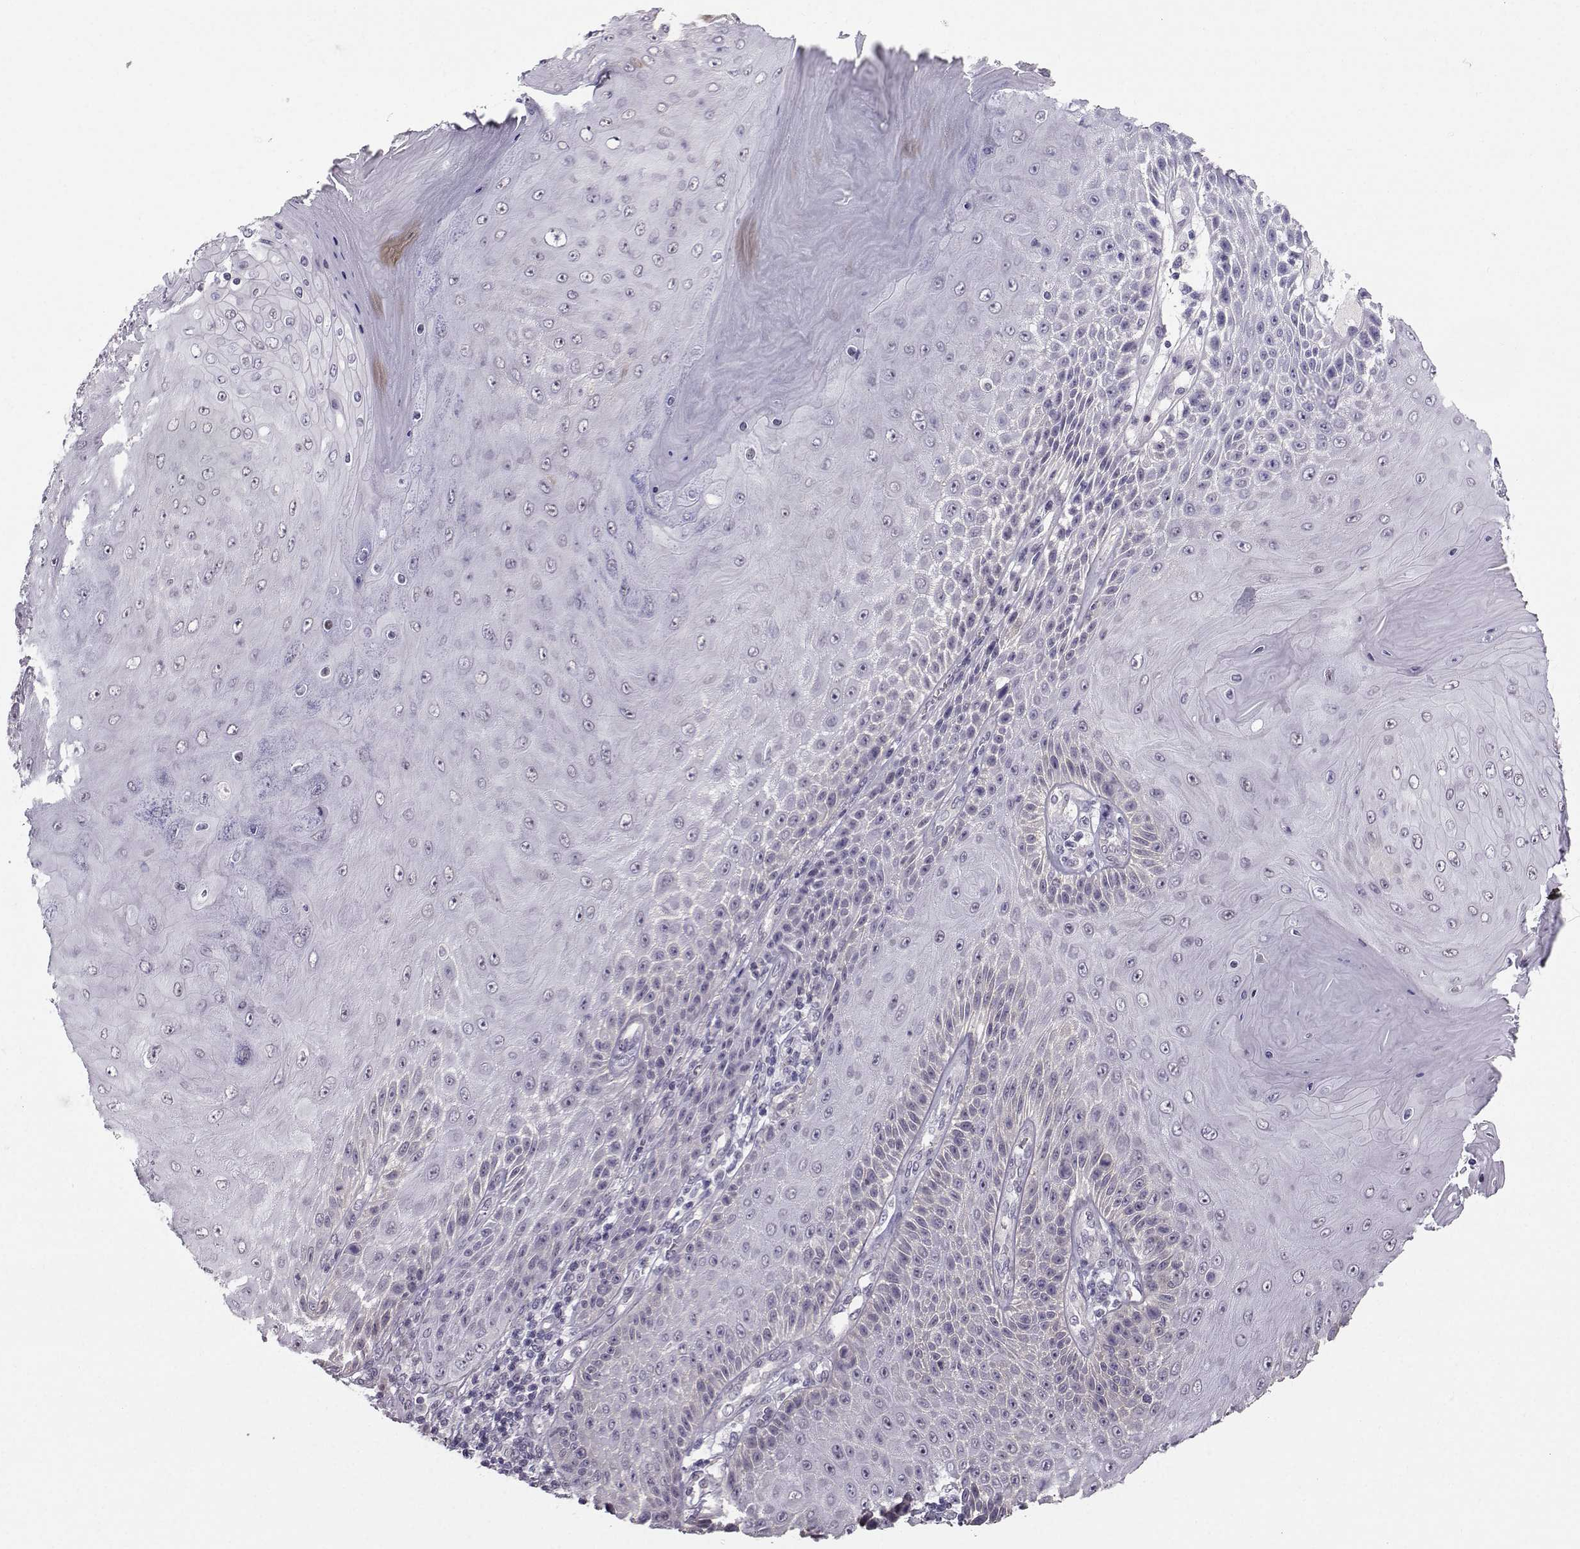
{"staining": {"intensity": "negative", "quantity": "none", "location": "none"}, "tissue": "skin cancer", "cell_type": "Tumor cells", "image_type": "cancer", "snomed": [{"axis": "morphology", "description": "Squamous cell carcinoma, NOS"}, {"axis": "topography", "description": "Skin"}], "caption": "Human skin cancer stained for a protein using immunohistochemistry (IHC) displays no positivity in tumor cells.", "gene": "TSPYL5", "patient": {"sex": "male", "age": 62}}